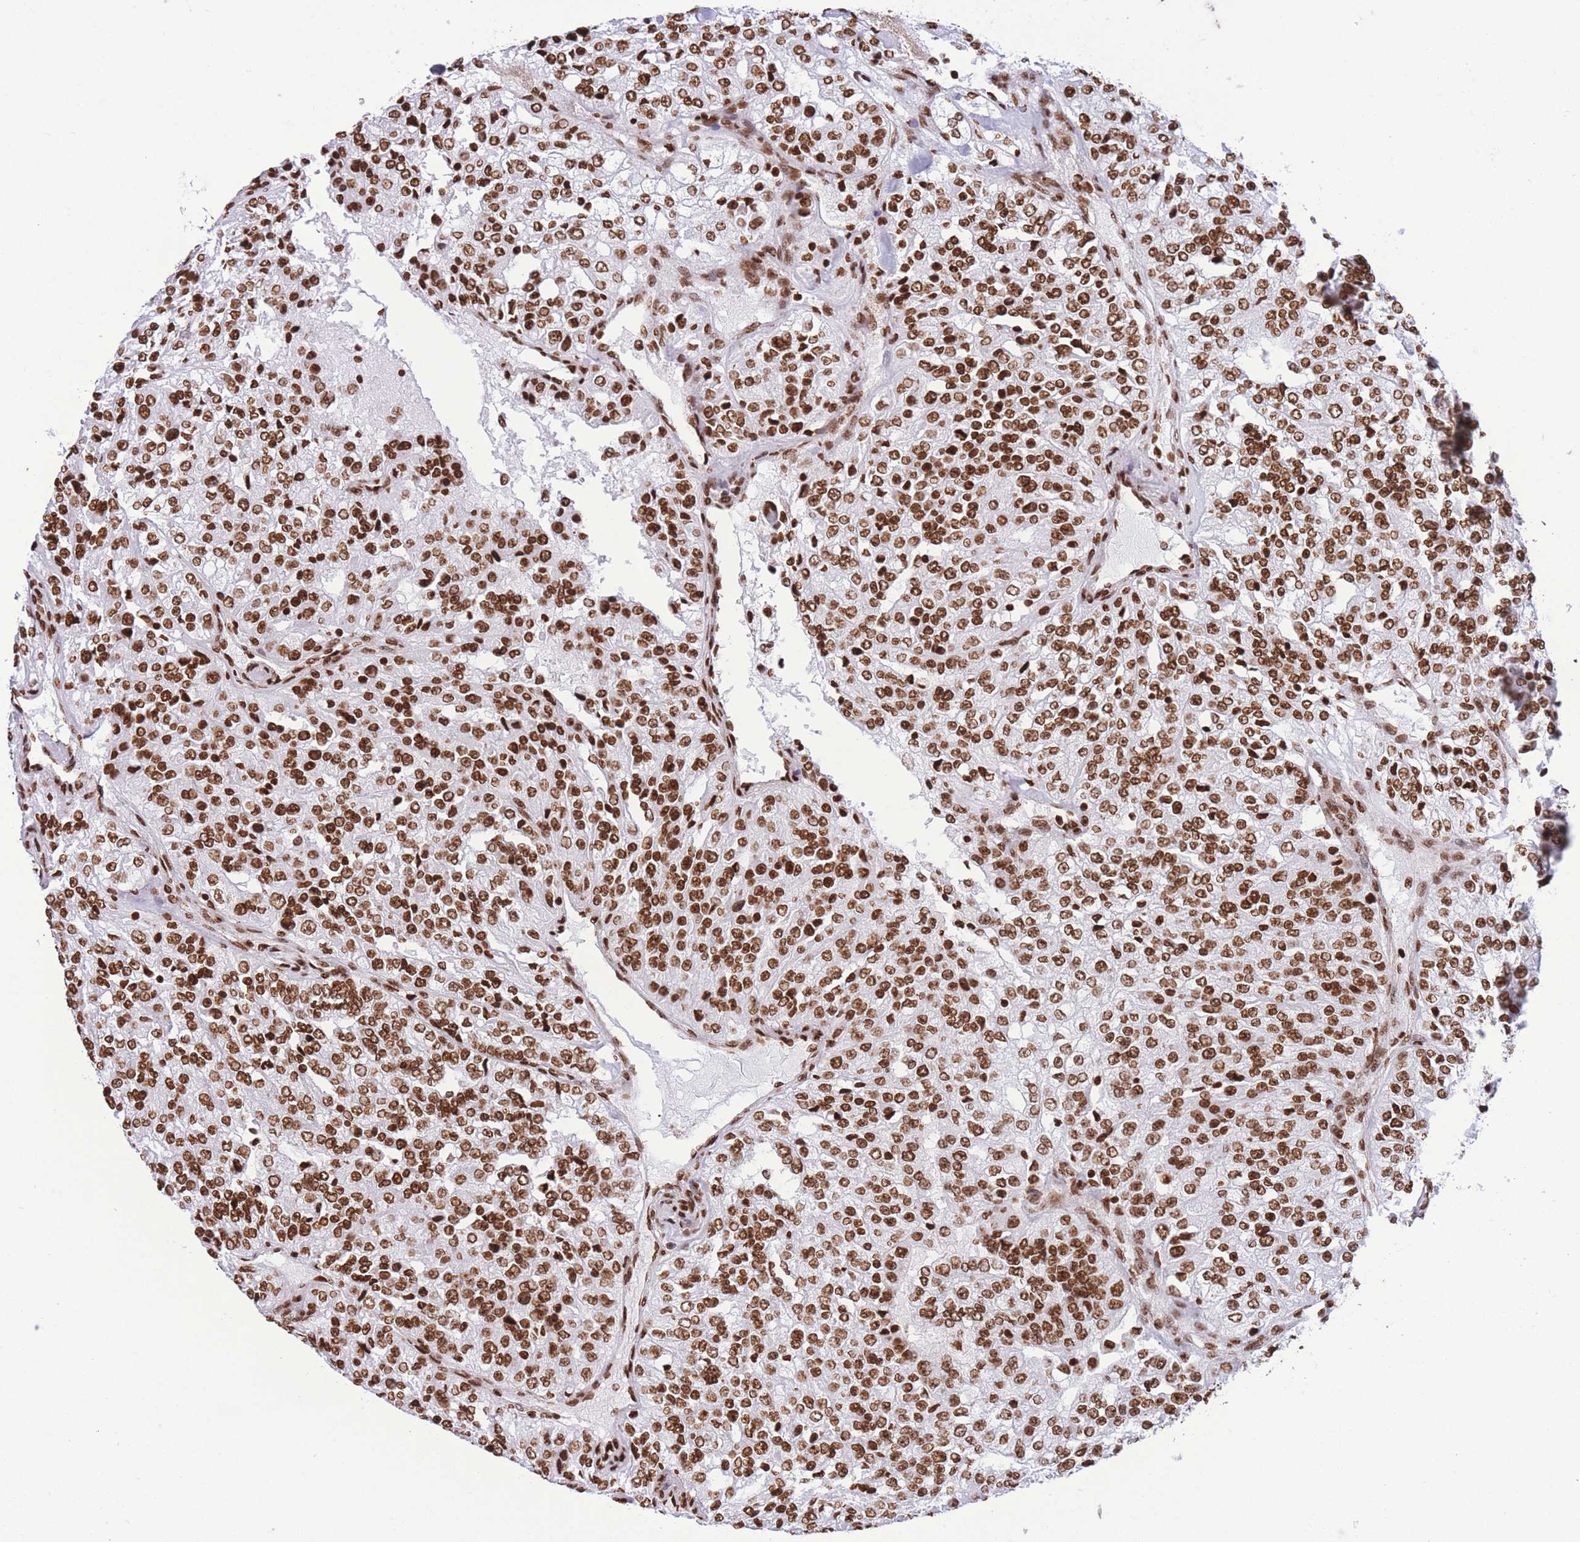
{"staining": {"intensity": "strong", "quantity": ">75%", "location": "nuclear"}, "tissue": "renal cancer", "cell_type": "Tumor cells", "image_type": "cancer", "snomed": [{"axis": "morphology", "description": "Adenocarcinoma, NOS"}, {"axis": "topography", "description": "Kidney"}], "caption": "This is an image of immunohistochemistry (IHC) staining of adenocarcinoma (renal), which shows strong positivity in the nuclear of tumor cells.", "gene": "H2BC11", "patient": {"sex": "female", "age": 63}}